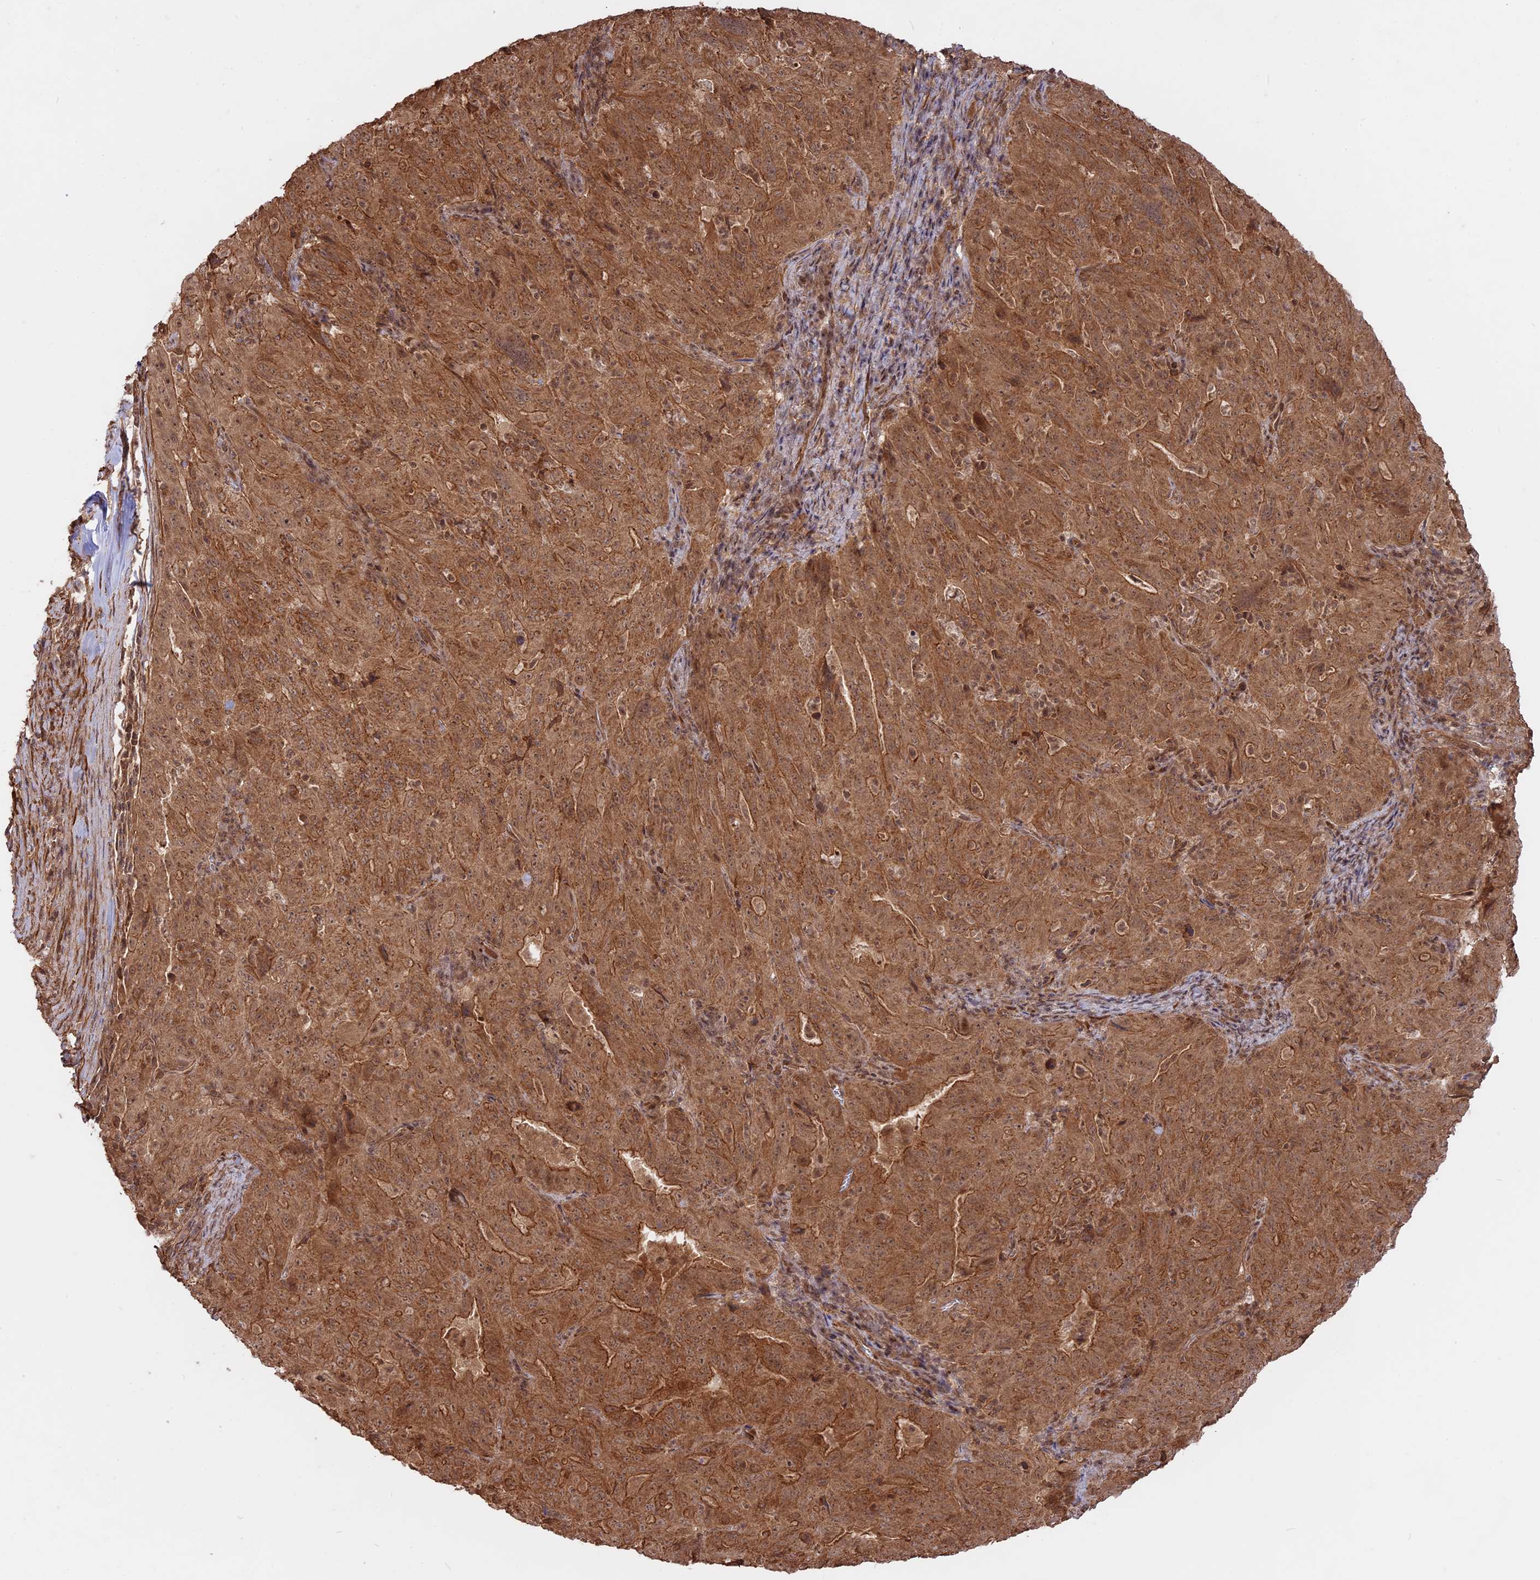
{"staining": {"intensity": "moderate", "quantity": ">75%", "location": "cytoplasmic/membranous"}, "tissue": "pancreatic cancer", "cell_type": "Tumor cells", "image_type": "cancer", "snomed": [{"axis": "morphology", "description": "Adenocarcinoma, NOS"}, {"axis": "topography", "description": "Pancreas"}], "caption": "The photomicrograph demonstrates a brown stain indicating the presence of a protein in the cytoplasmic/membranous of tumor cells in pancreatic cancer.", "gene": "CCDC174", "patient": {"sex": "male", "age": 63}}